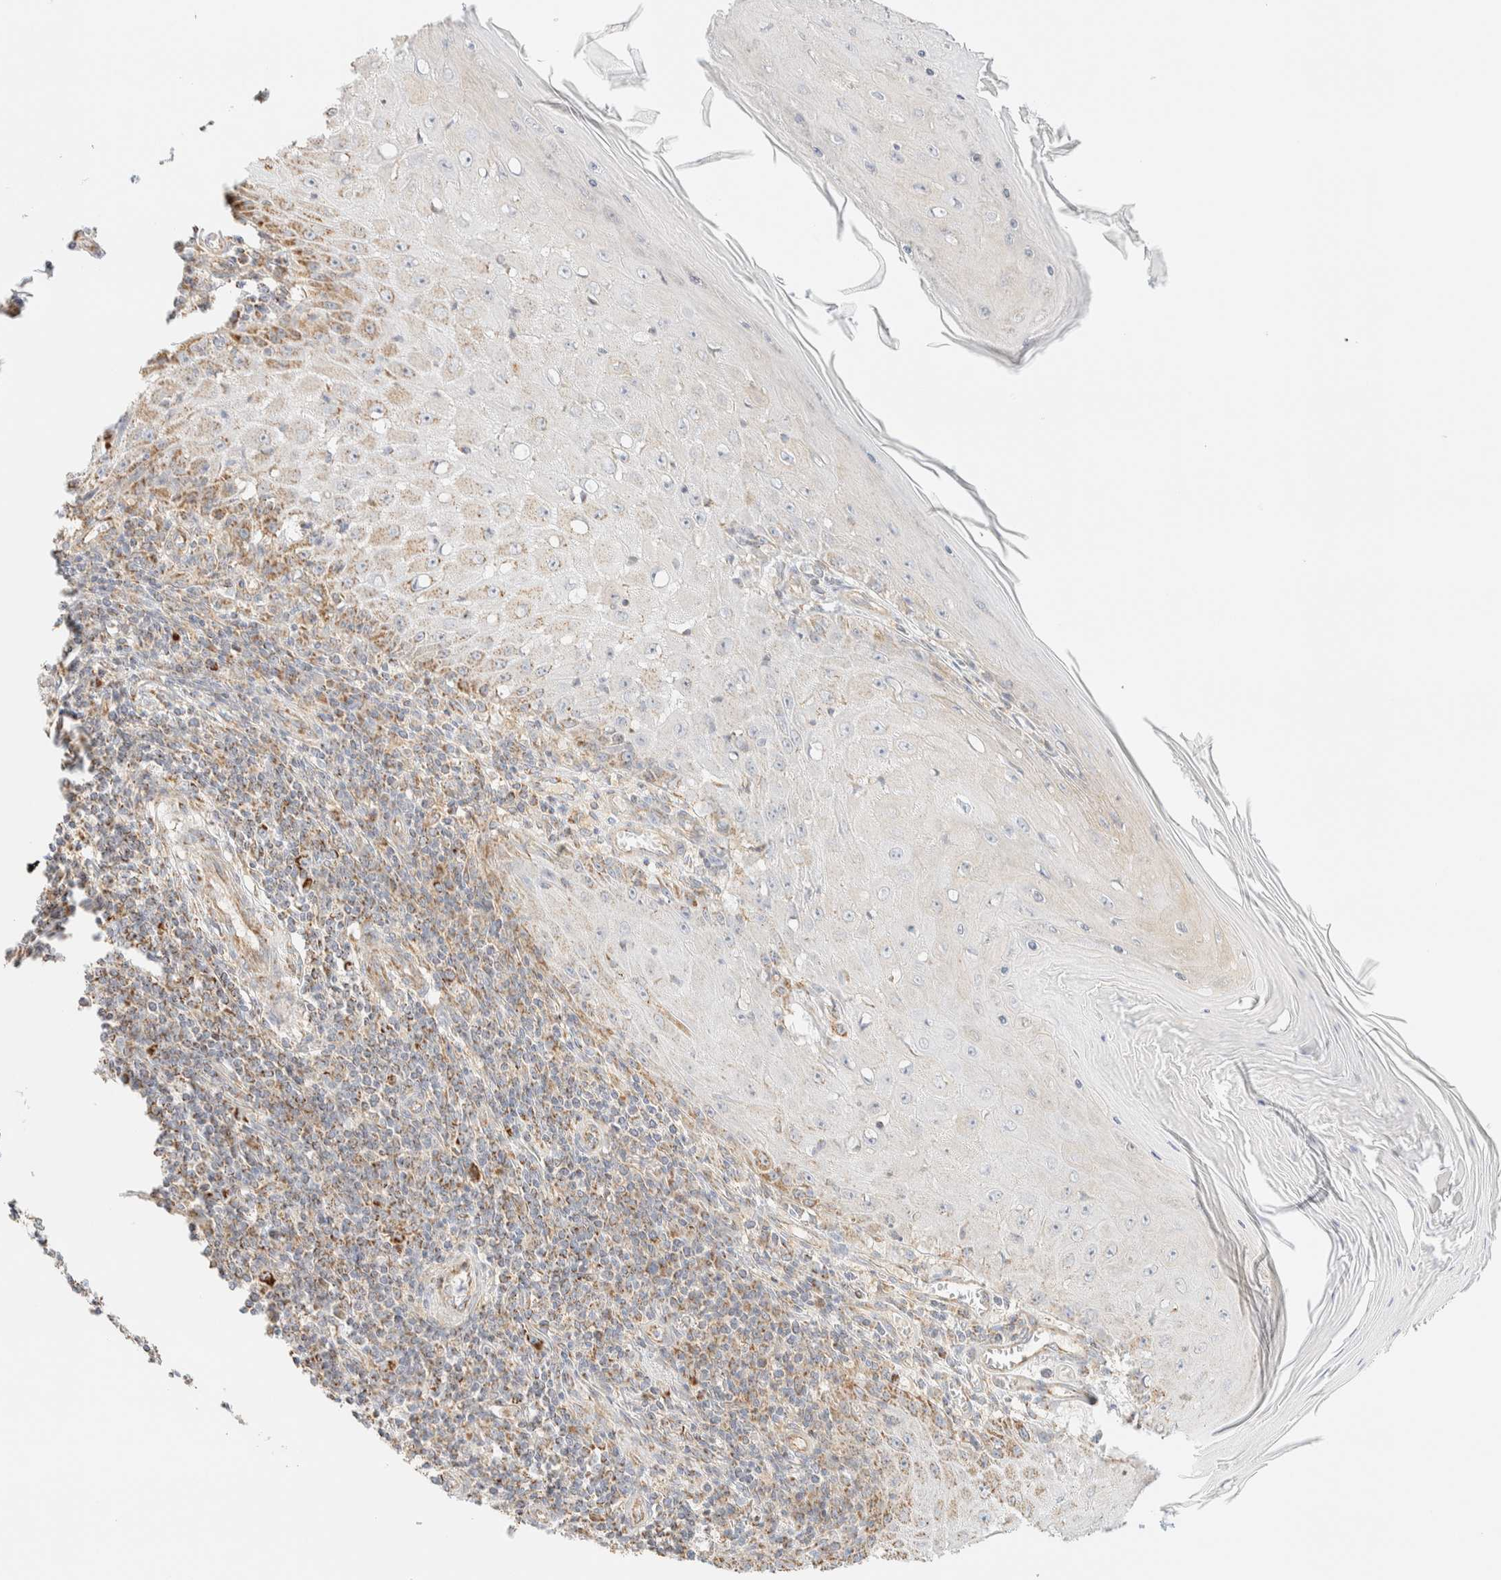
{"staining": {"intensity": "weak", "quantity": "<25%", "location": "cytoplasmic/membranous"}, "tissue": "skin cancer", "cell_type": "Tumor cells", "image_type": "cancer", "snomed": [{"axis": "morphology", "description": "Squamous cell carcinoma, NOS"}, {"axis": "topography", "description": "Skin"}], "caption": "IHC of skin cancer (squamous cell carcinoma) shows no staining in tumor cells.", "gene": "APBB2", "patient": {"sex": "female", "age": 73}}